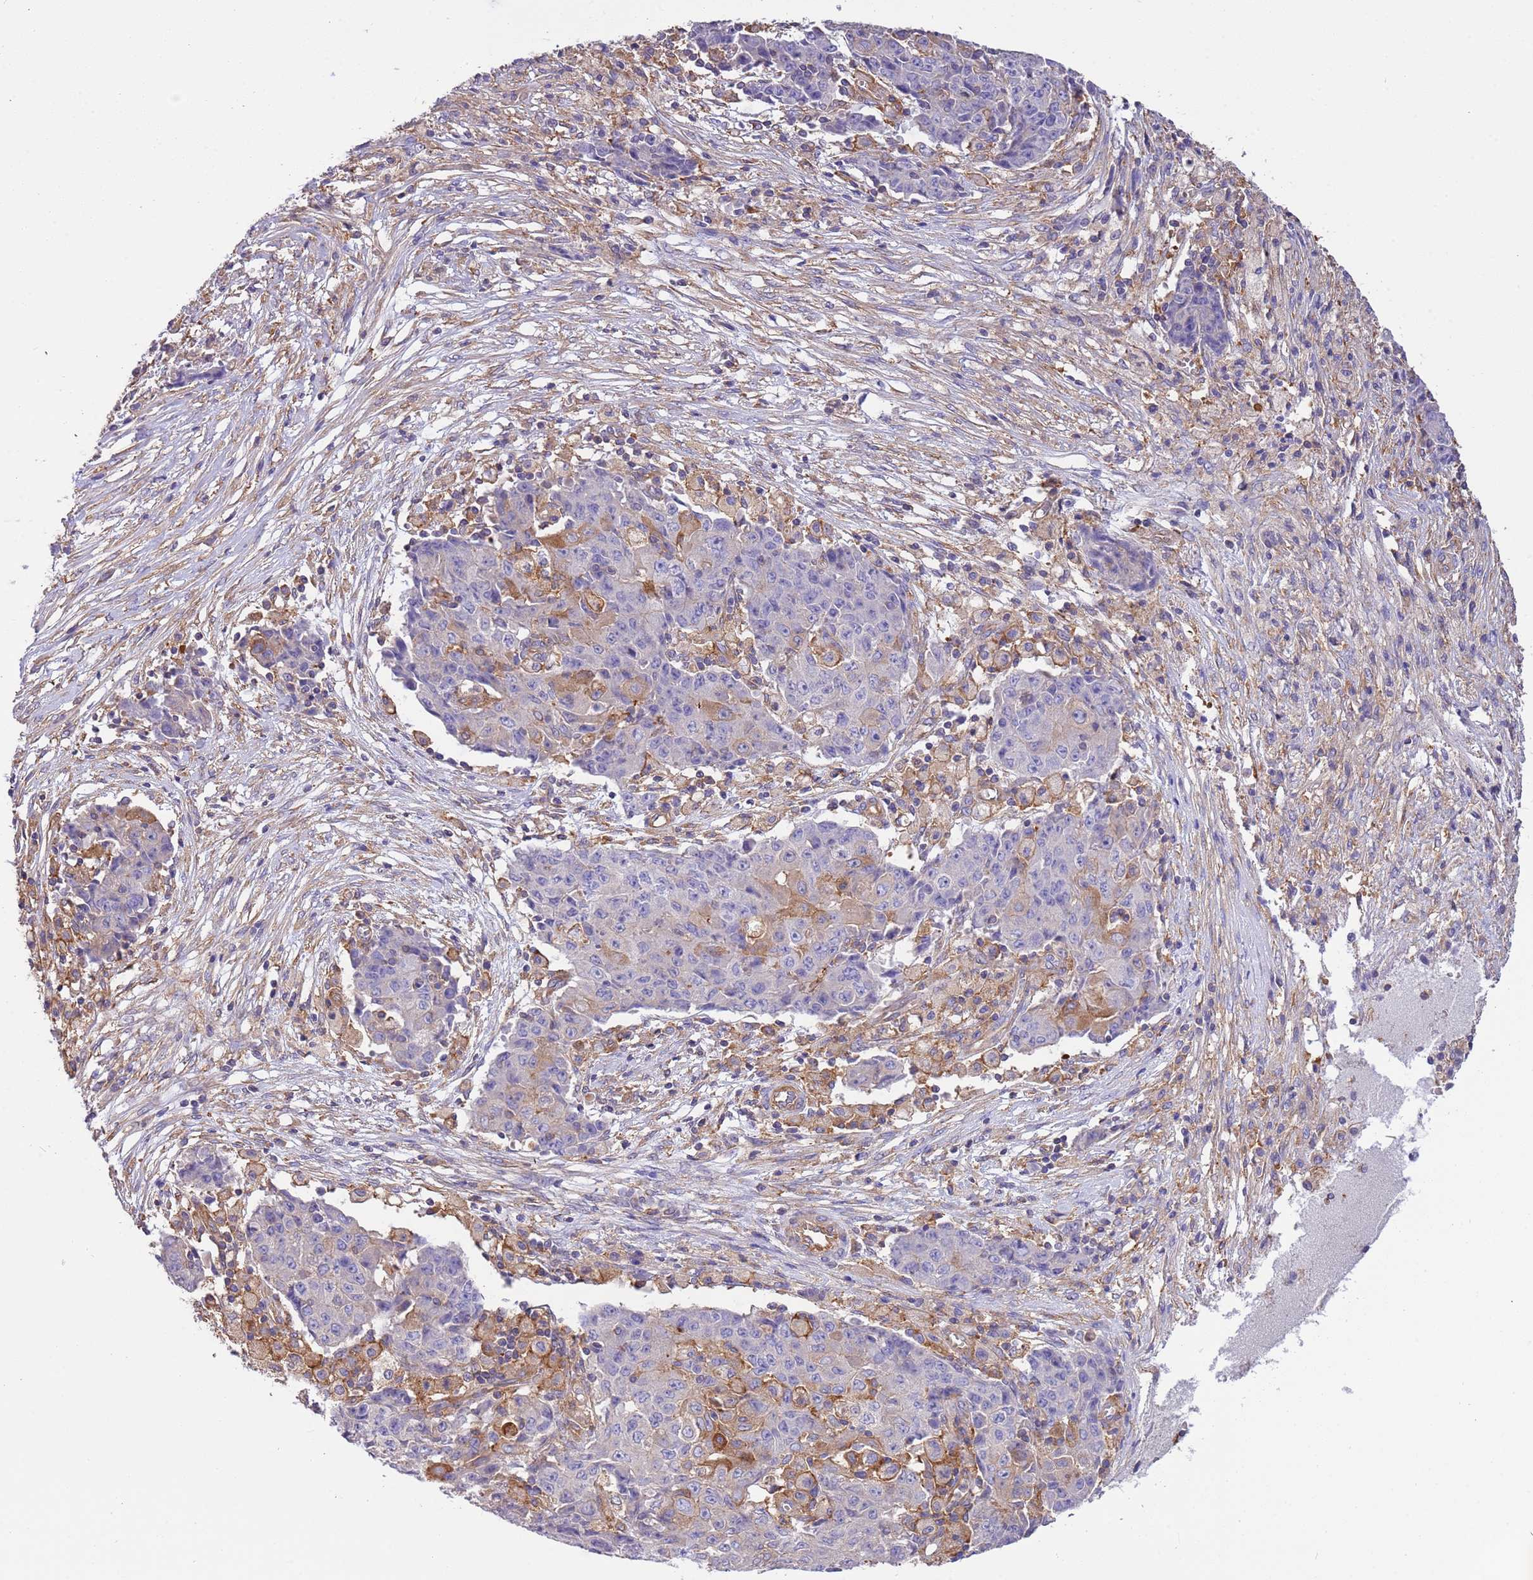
{"staining": {"intensity": "weak", "quantity": "<25%", "location": "cytoplasmic/membranous"}, "tissue": "ovarian cancer", "cell_type": "Tumor cells", "image_type": "cancer", "snomed": [{"axis": "morphology", "description": "Carcinoma, endometroid"}, {"axis": "topography", "description": "Ovary"}], "caption": "The immunohistochemistry histopathology image has no significant positivity in tumor cells of endometroid carcinoma (ovarian) tissue.", "gene": "NAALADL1", "patient": {"sex": "female", "age": 42}}